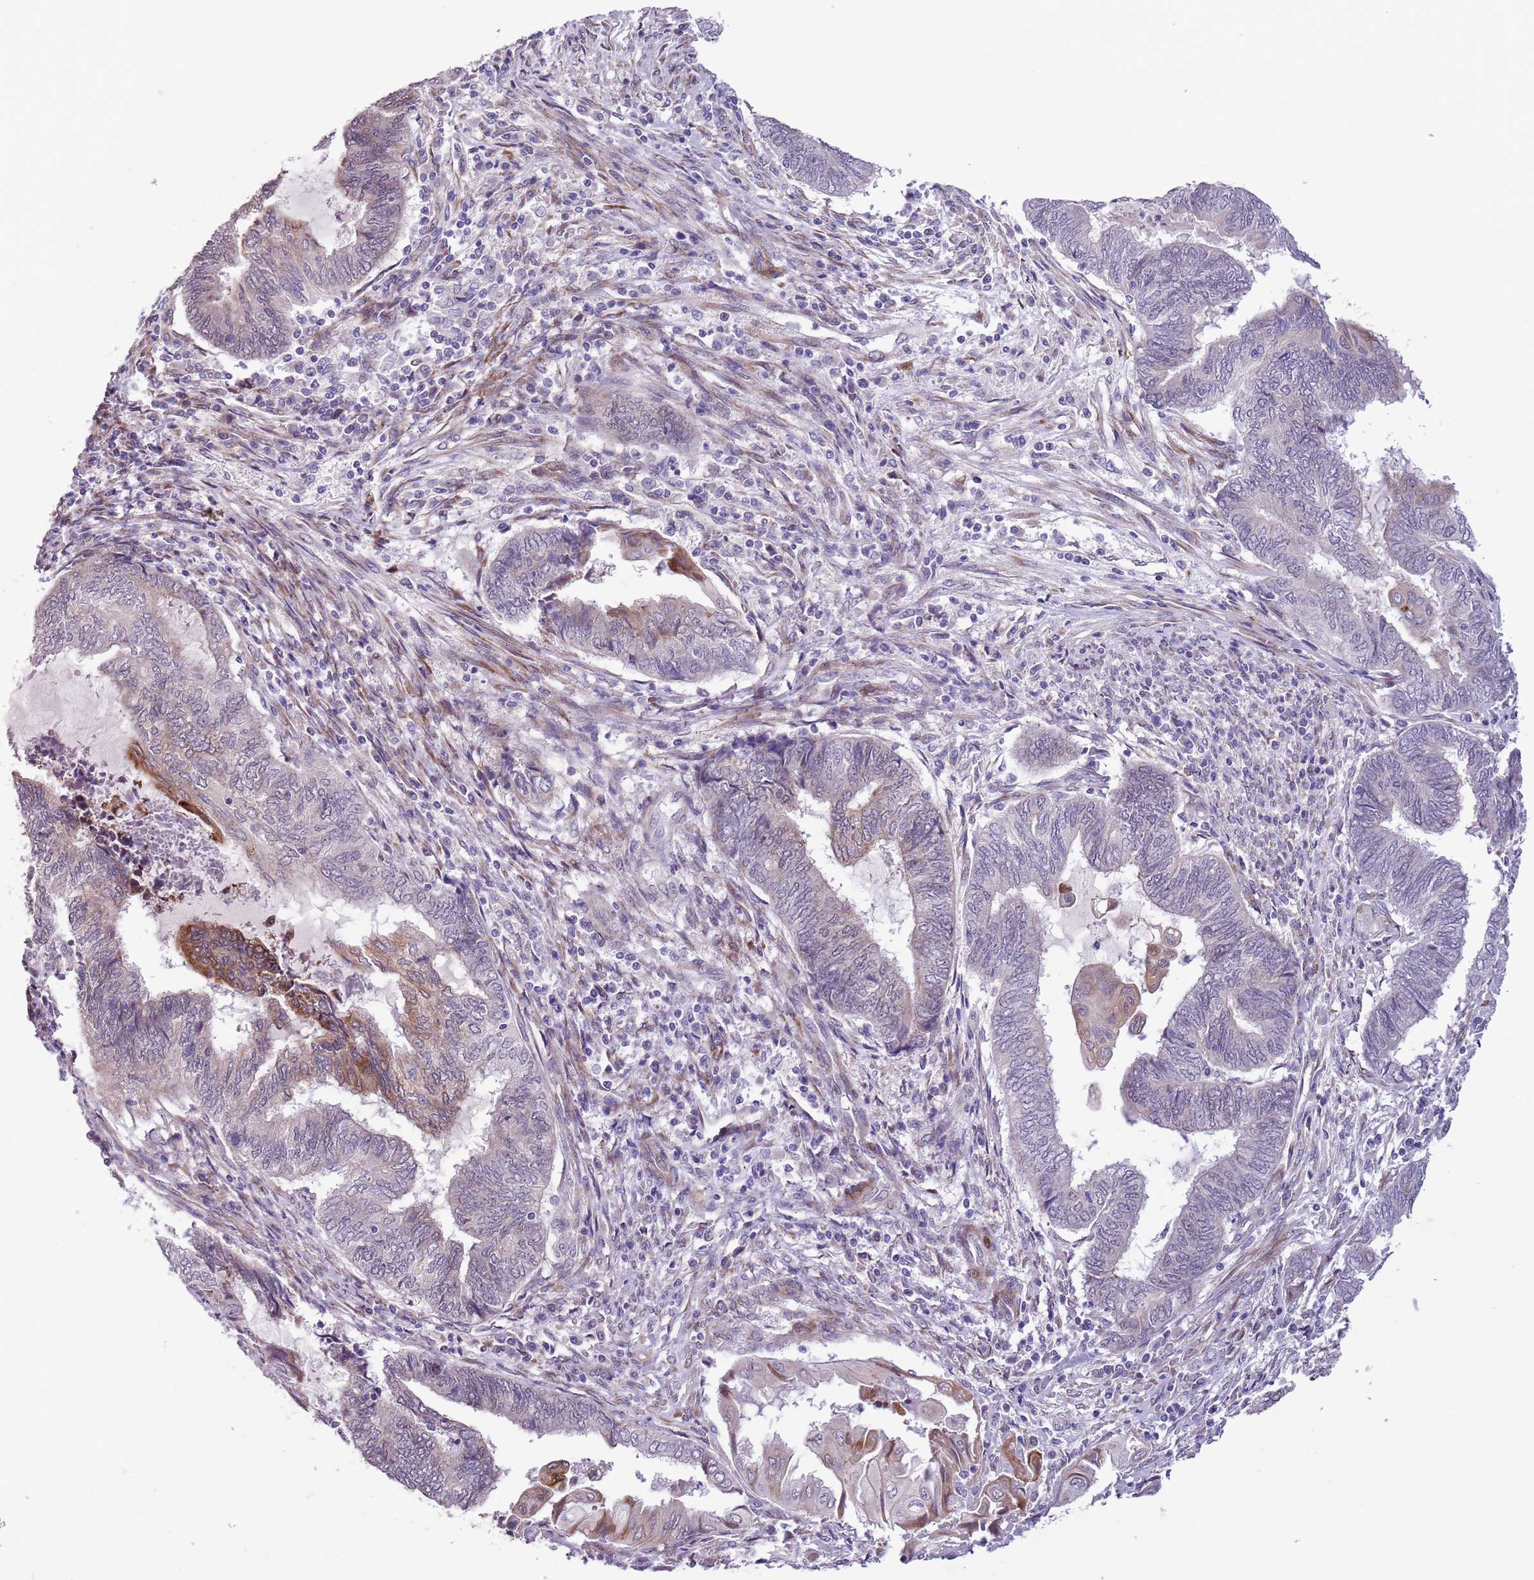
{"staining": {"intensity": "moderate", "quantity": "<25%", "location": "cytoplasmic/membranous"}, "tissue": "endometrial cancer", "cell_type": "Tumor cells", "image_type": "cancer", "snomed": [{"axis": "morphology", "description": "Adenocarcinoma, NOS"}, {"axis": "topography", "description": "Uterus"}, {"axis": "topography", "description": "Endometrium"}], "caption": "Immunohistochemical staining of human endometrial cancer demonstrates moderate cytoplasmic/membranous protein positivity in approximately <25% of tumor cells. The staining is performed using DAB brown chromogen to label protein expression. The nuclei are counter-stained blue using hematoxylin.", "gene": "MRPL32", "patient": {"sex": "female", "age": 70}}